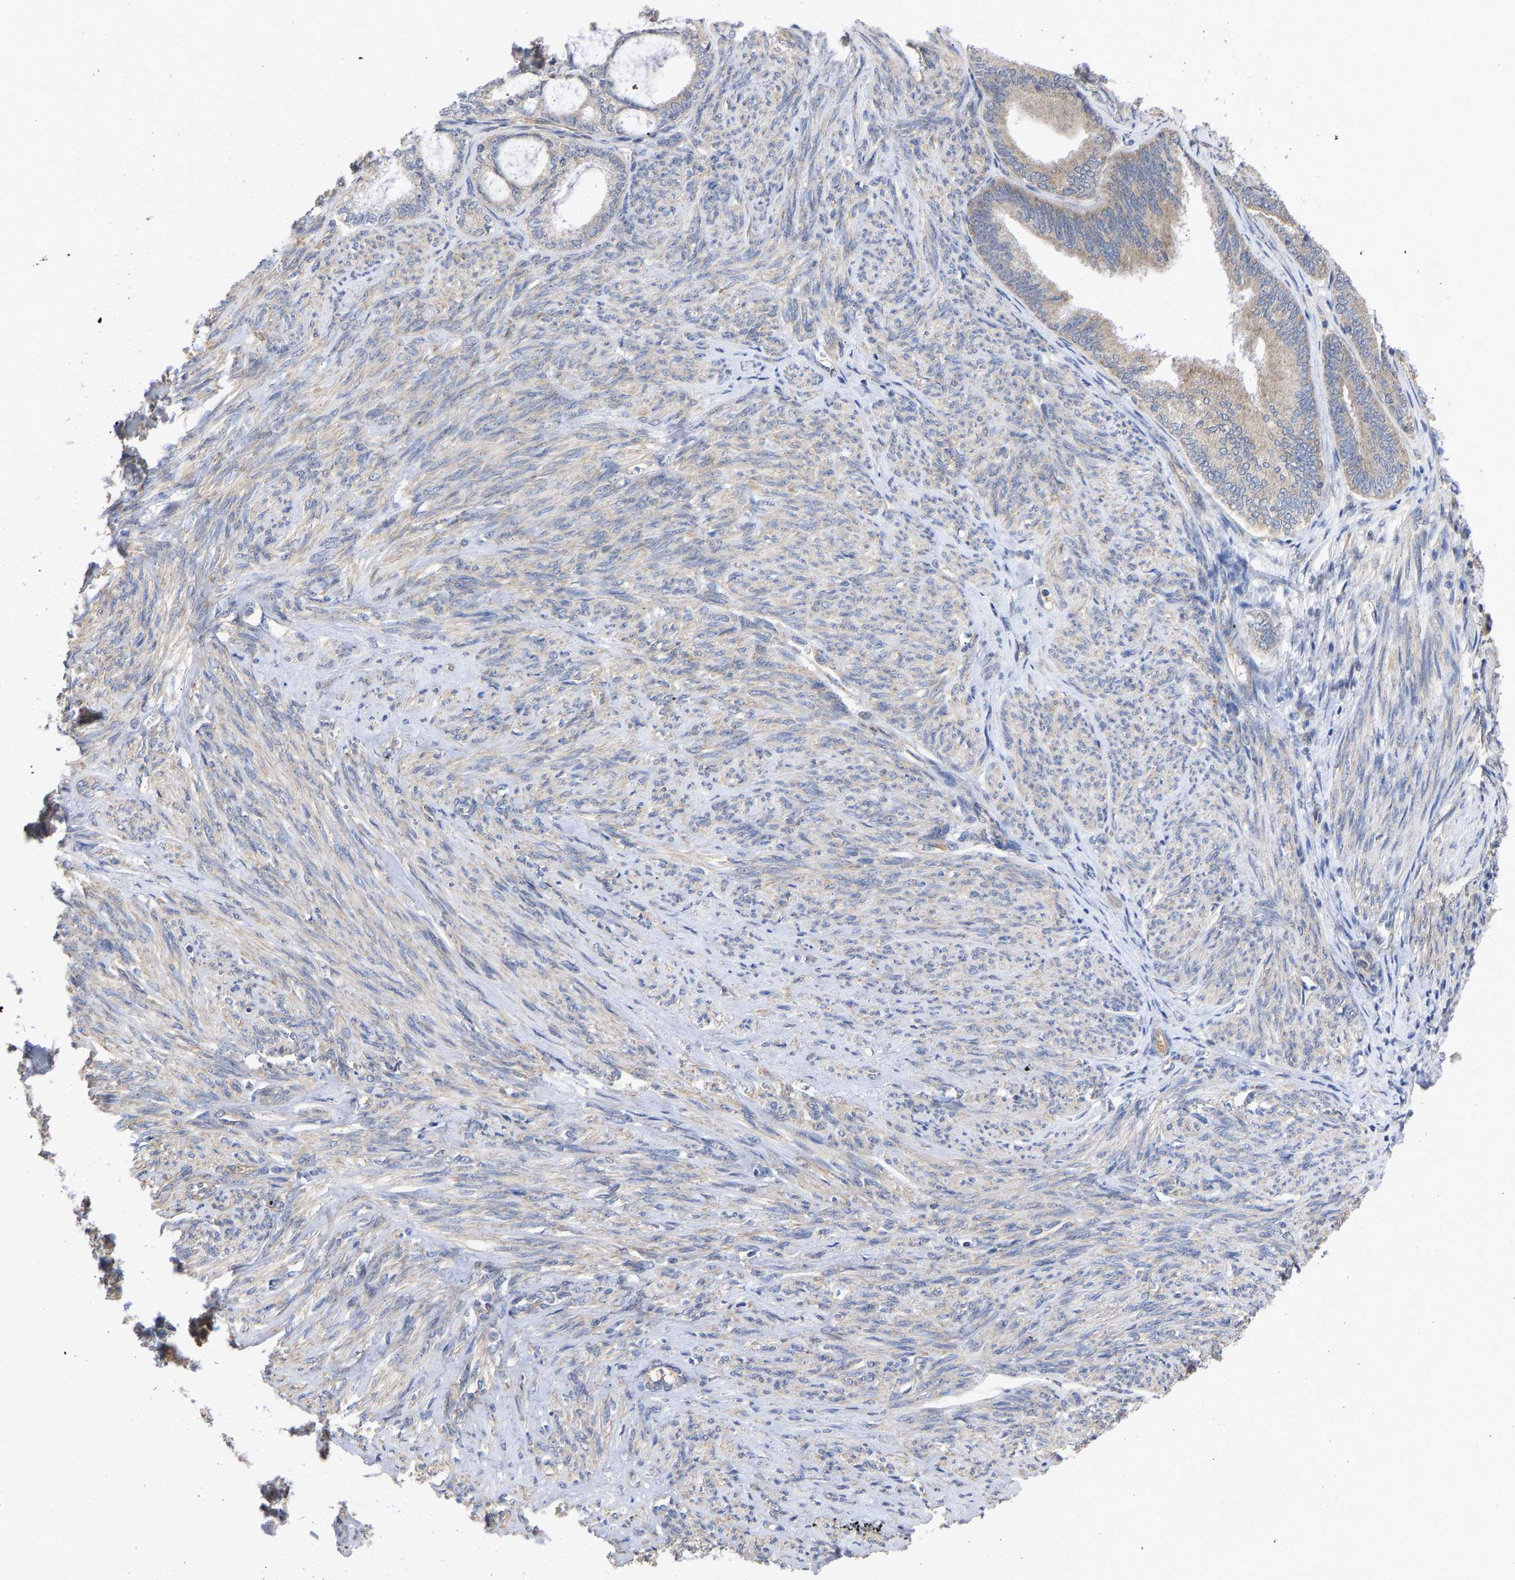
{"staining": {"intensity": "weak", "quantity": "25%-75%", "location": "cytoplasmic/membranous"}, "tissue": "endometrial cancer", "cell_type": "Tumor cells", "image_type": "cancer", "snomed": [{"axis": "morphology", "description": "Adenocarcinoma, NOS"}, {"axis": "topography", "description": "Endometrium"}], "caption": "Tumor cells show low levels of weak cytoplasmic/membranous staining in approximately 25%-75% of cells in endometrial cancer (adenocarcinoma).", "gene": "MAP2K3", "patient": {"sex": "female", "age": 86}}